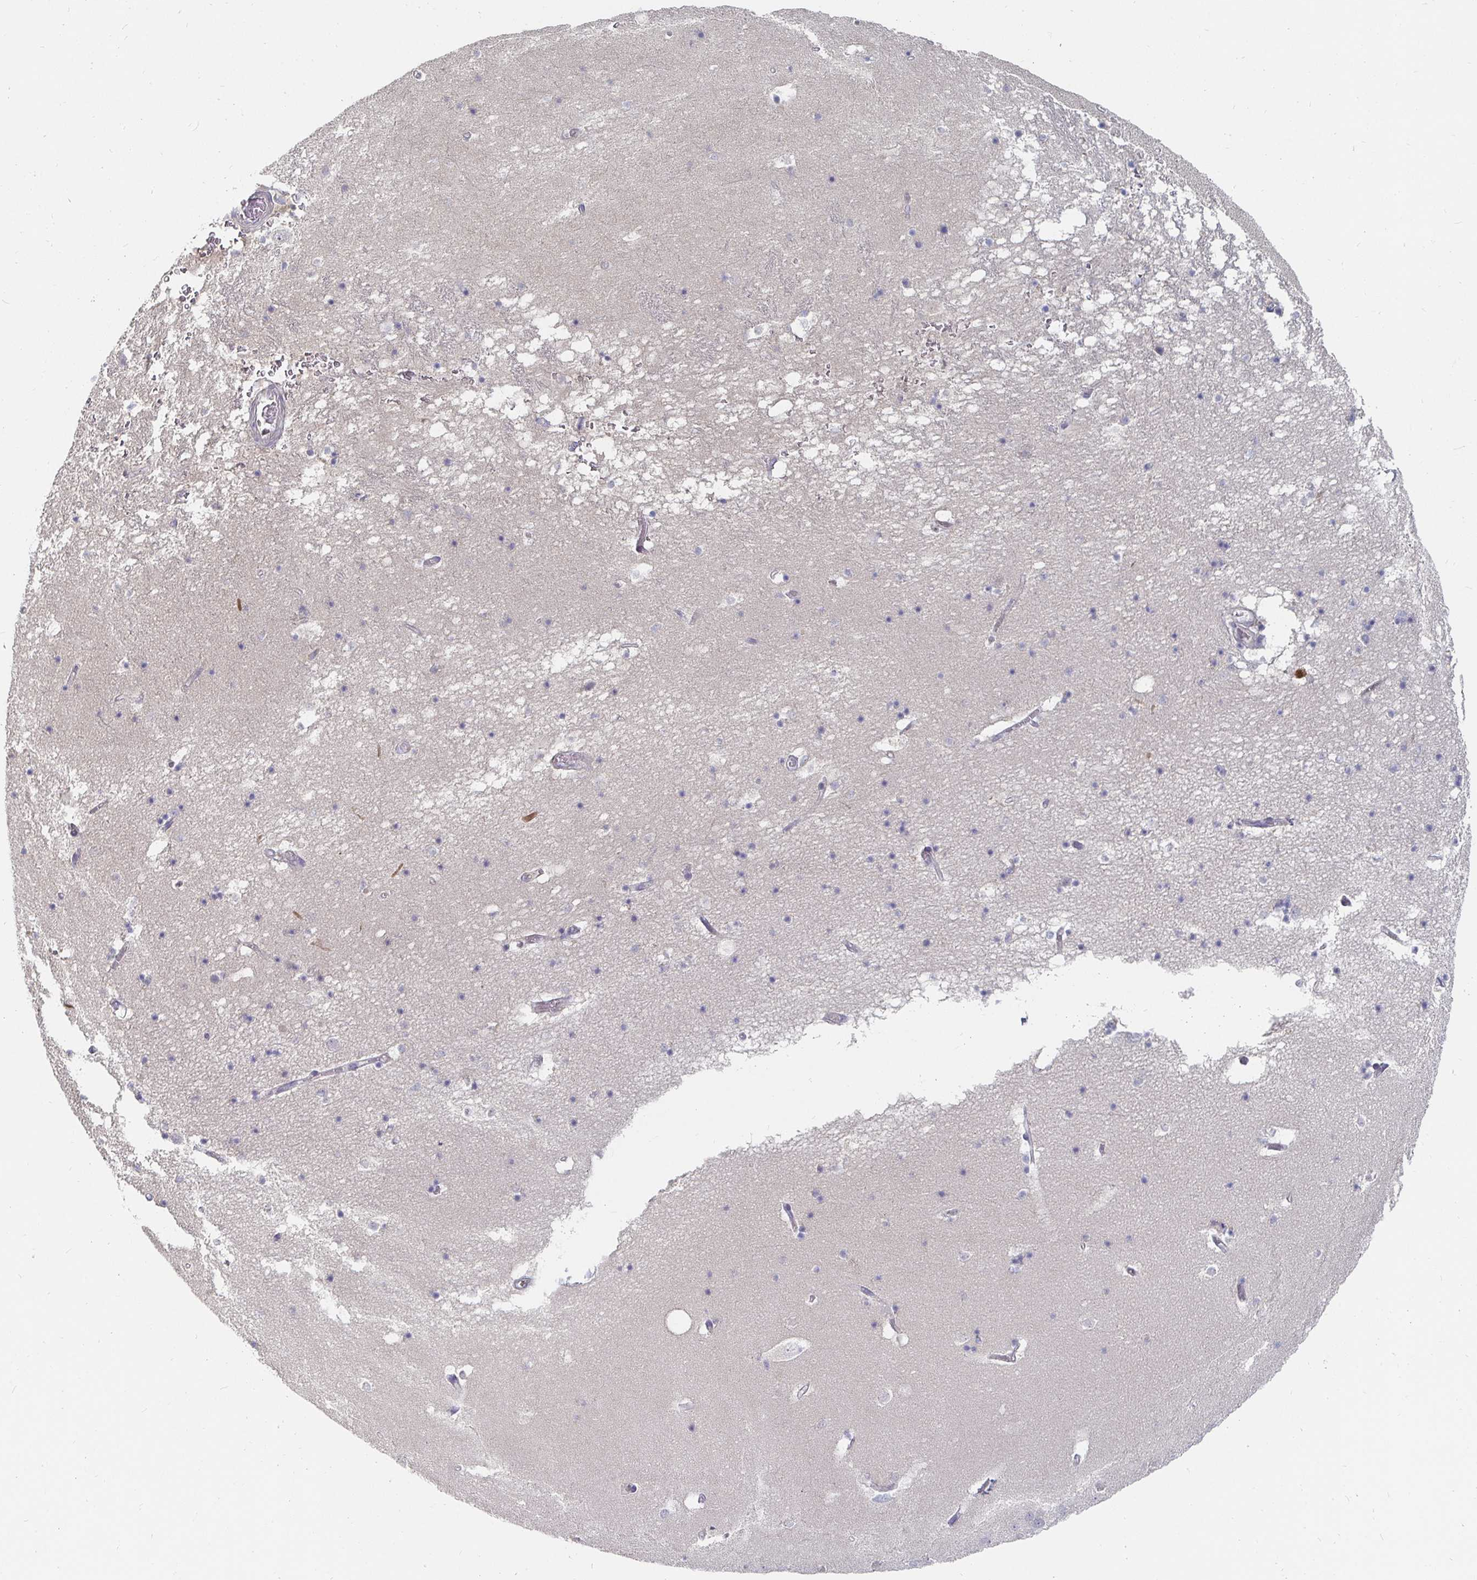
{"staining": {"intensity": "negative", "quantity": "none", "location": "none"}, "tissue": "hippocampus", "cell_type": "Glial cells", "image_type": "normal", "snomed": [{"axis": "morphology", "description": "Normal tissue, NOS"}, {"axis": "topography", "description": "Hippocampus"}], "caption": "An IHC micrograph of unremarkable hippocampus is shown. There is no staining in glial cells of hippocampus. (DAB immunohistochemistry (IHC) visualized using brightfield microscopy, high magnification).", "gene": "MEIS1", "patient": {"sex": "male", "age": 58}}